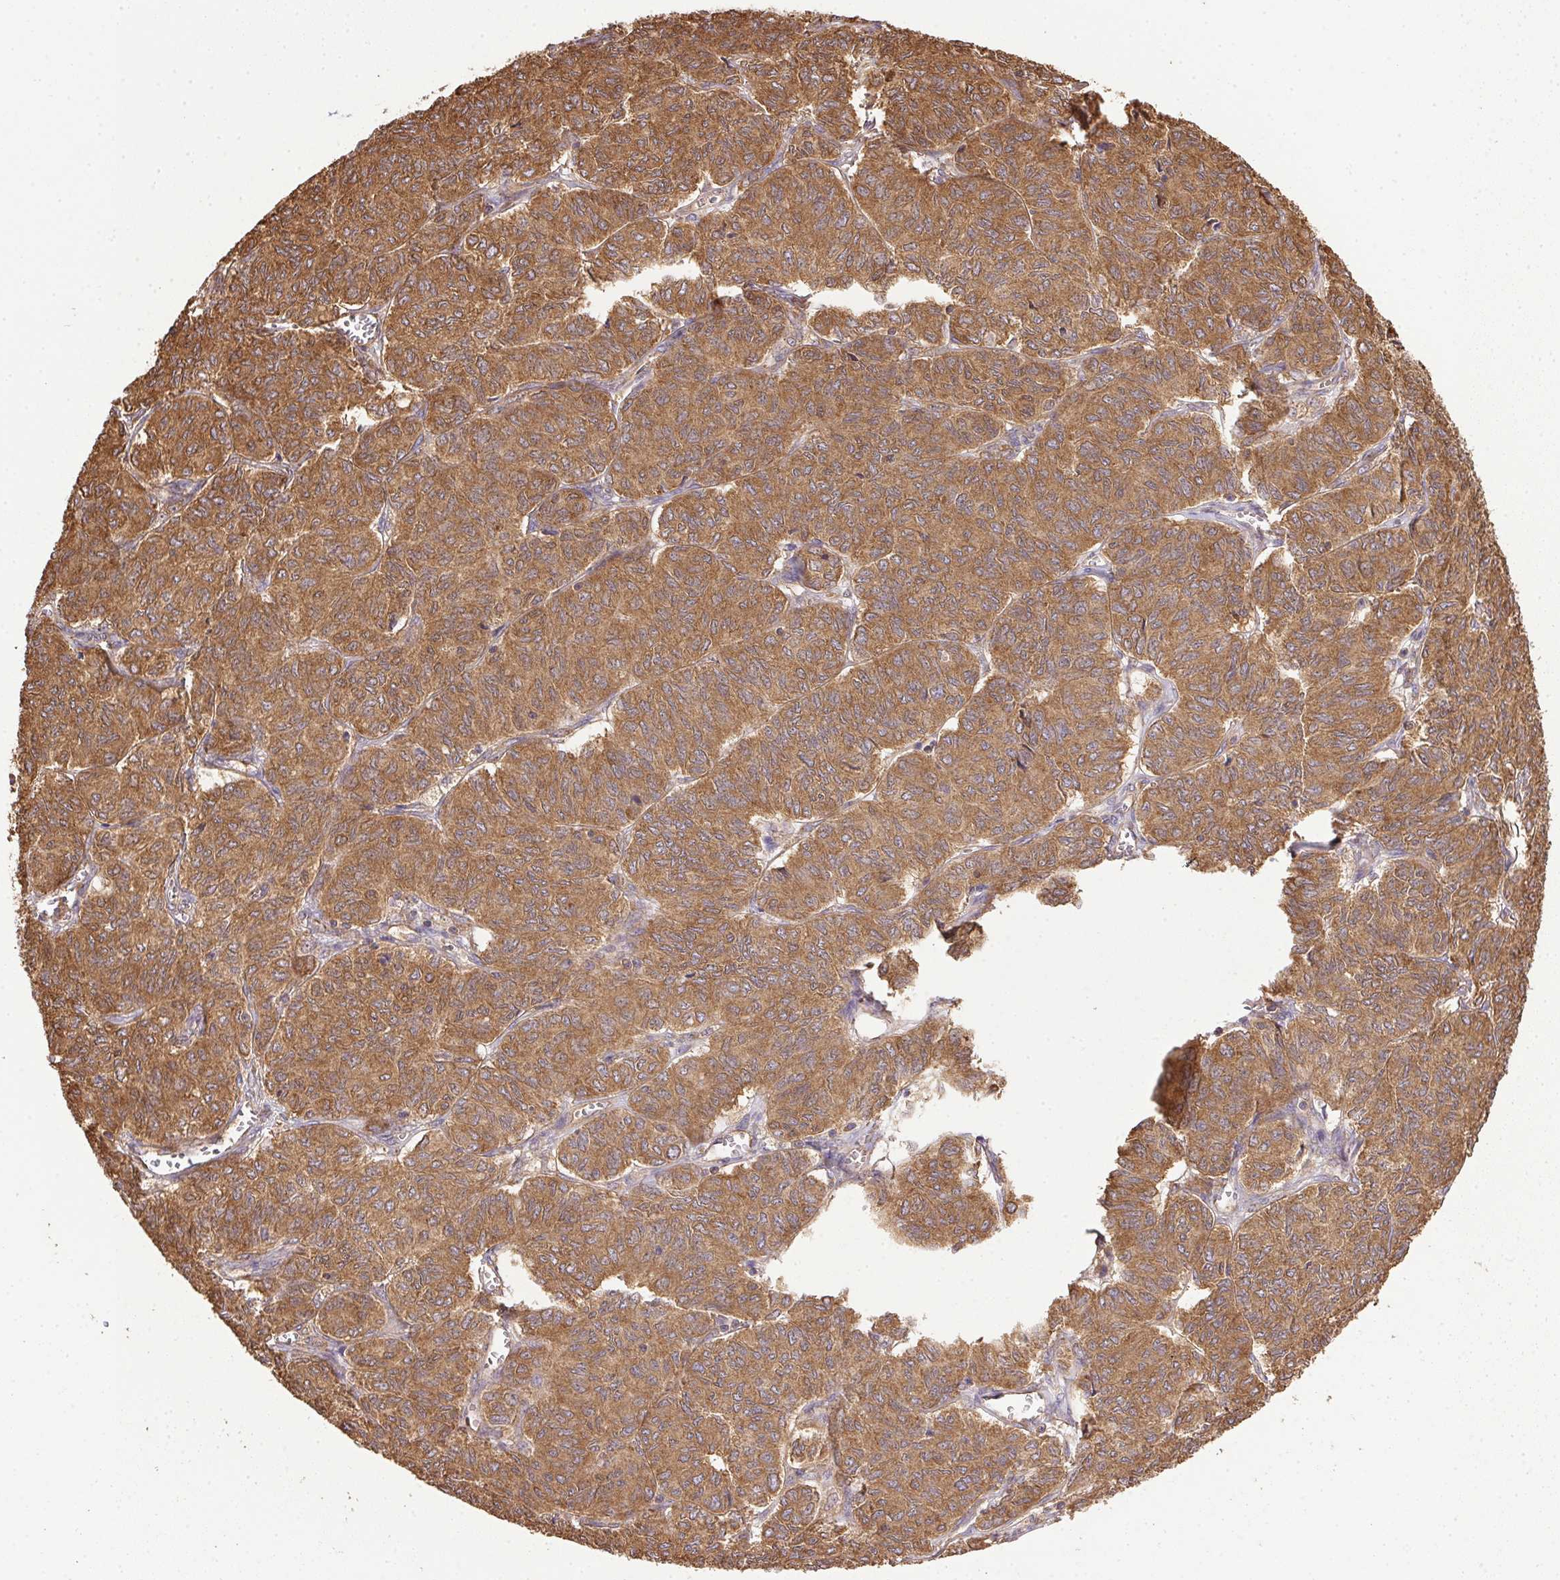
{"staining": {"intensity": "moderate", "quantity": ">75%", "location": "cytoplasmic/membranous"}, "tissue": "ovarian cancer", "cell_type": "Tumor cells", "image_type": "cancer", "snomed": [{"axis": "morphology", "description": "Carcinoma, endometroid"}, {"axis": "topography", "description": "Ovary"}], "caption": "A high-resolution image shows immunohistochemistry staining of endometroid carcinoma (ovarian), which shows moderate cytoplasmic/membranous staining in approximately >75% of tumor cells.", "gene": "EIF2S1", "patient": {"sex": "female", "age": 80}}